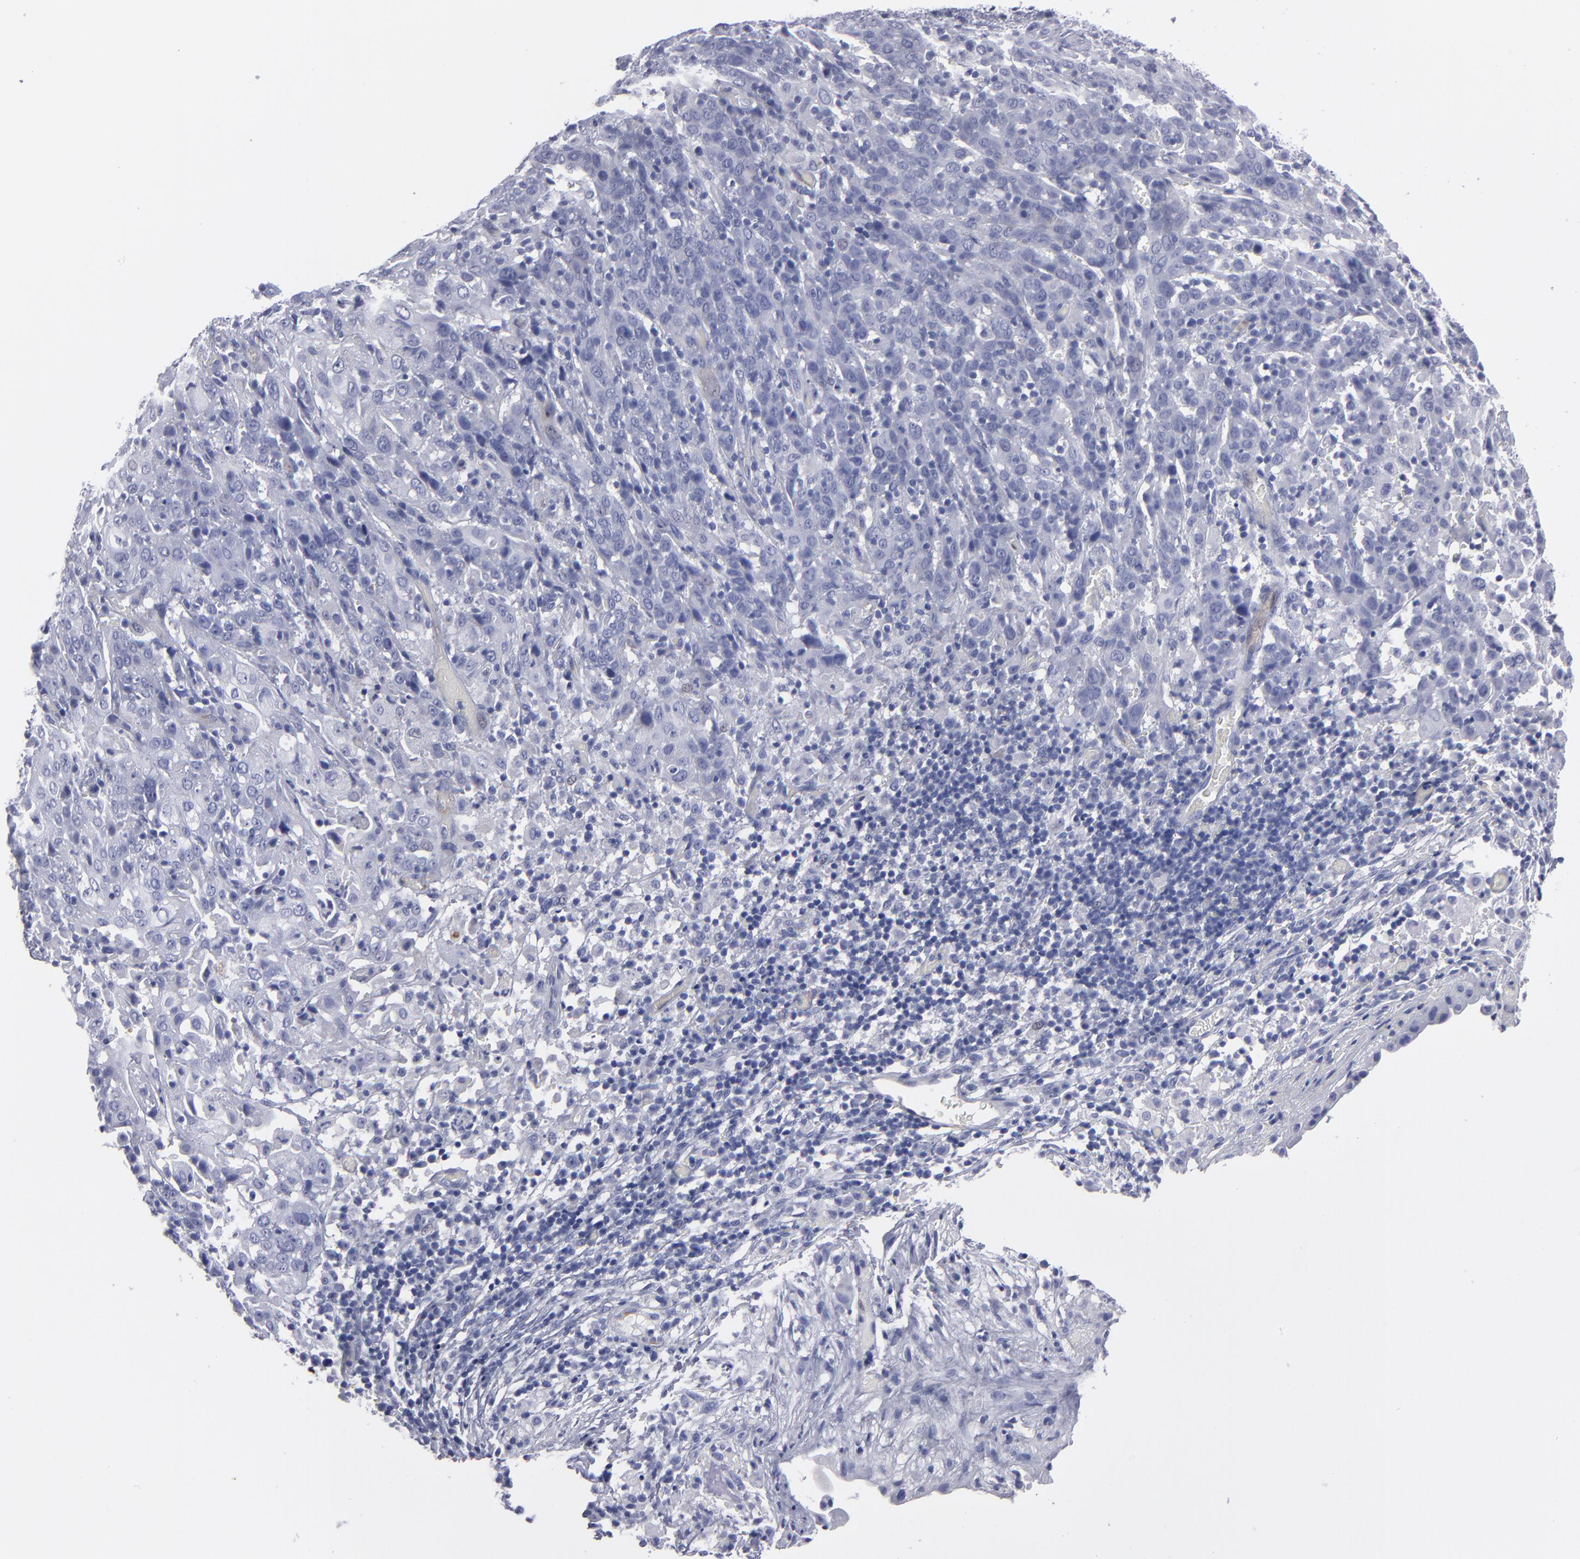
{"staining": {"intensity": "negative", "quantity": "none", "location": "none"}, "tissue": "cervical cancer", "cell_type": "Tumor cells", "image_type": "cancer", "snomed": [{"axis": "morphology", "description": "Normal tissue, NOS"}, {"axis": "morphology", "description": "Squamous cell carcinoma, NOS"}, {"axis": "topography", "description": "Cervix"}], "caption": "This is a micrograph of immunohistochemistry staining of cervical squamous cell carcinoma, which shows no expression in tumor cells. (Stains: DAB (3,3'-diaminobenzidine) IHC with hematoxylin counter stain, Microscopy: brightfield microscopy at high magnification).", "gene": "CADM3", "patient": {"sex": "female", "age": 67}}